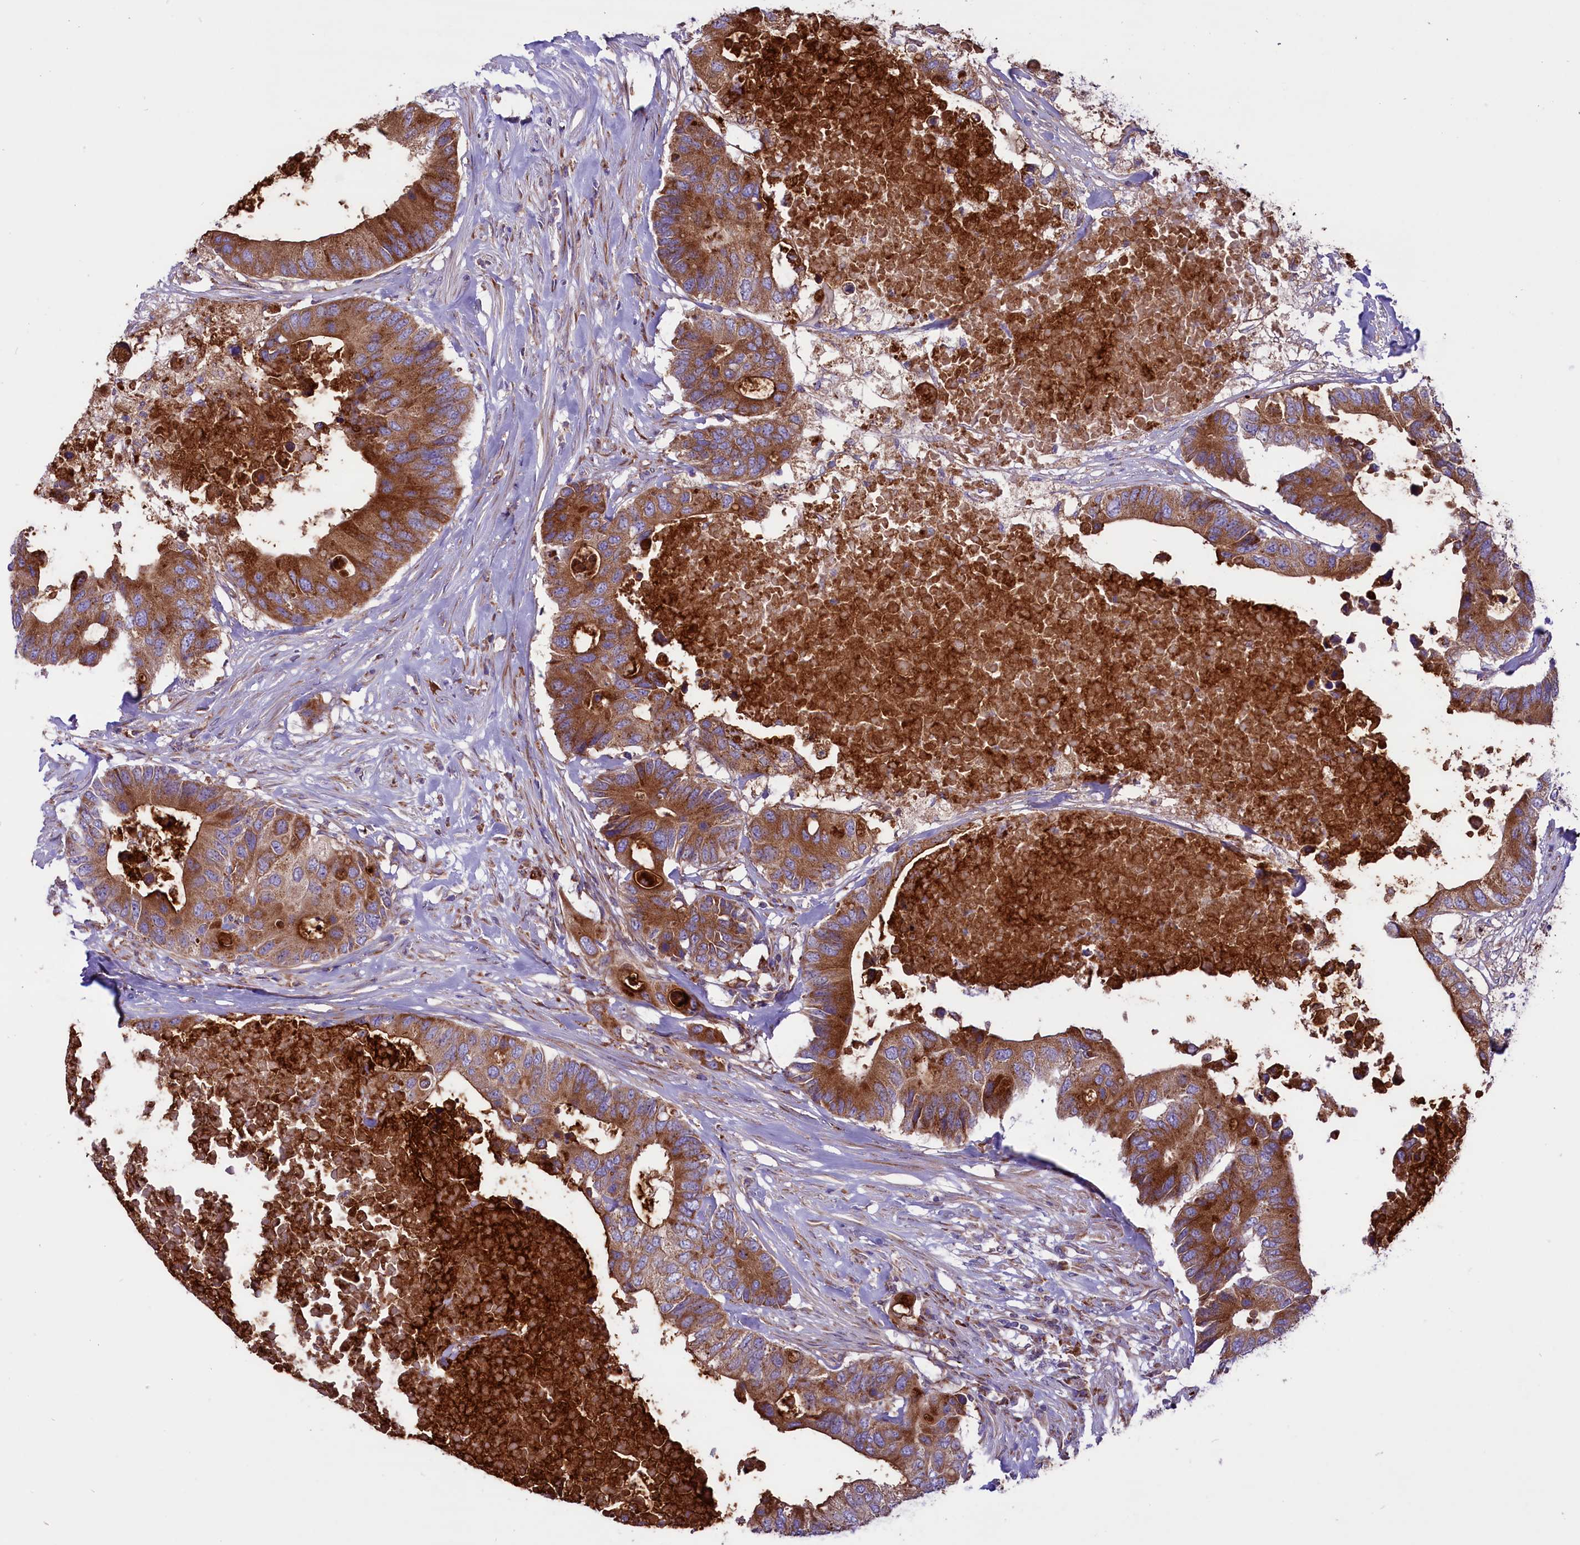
{"staining": {"intensity": "strong", "quantity": ">75%", "location": "cytoplasmic/membranous"}, "tissue": "colorectal cancer", "cell_type": "Tumor cells", "image_type": "cancer", "snomed": [{"axis": "morphology", "description": "Adenocarcinoma, NOS"}, {"axis": "topography", "description": "Colon"}], "caption": "Human colorectal cancer (adenocarcinoma) stained with a protein marker exhibits strong staining in tumor cells.", "gene": "PTPRU", "patient": {"sex": "male", "age": 71}}